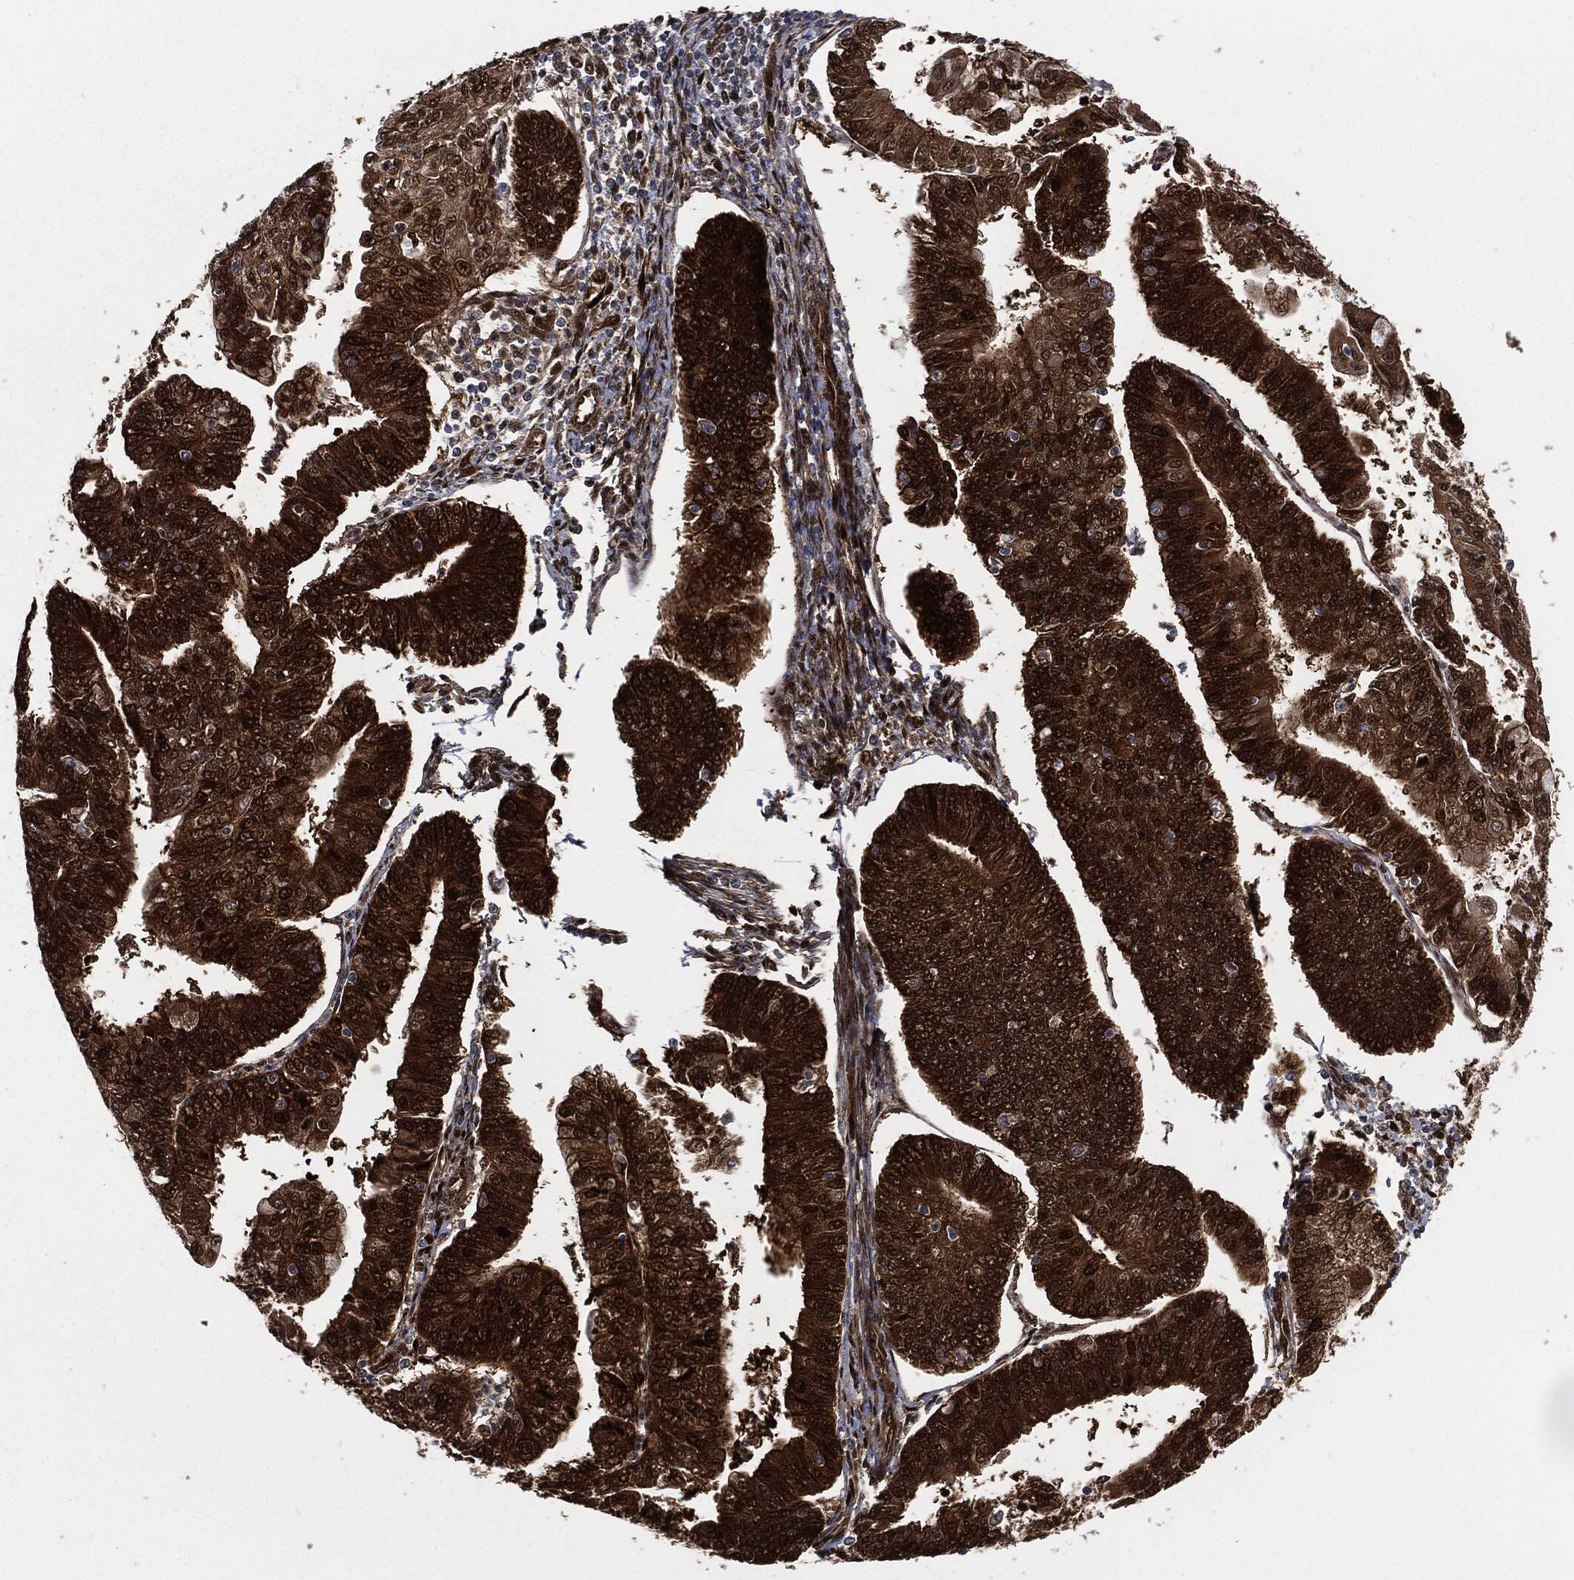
{"staining": {"intensity": "strong", "quantity": ">75%", "location": "cytoplasmic/membranous,nuclear"}, "tissue": "endometrial cancer", "cell_type": "Tumor cells", "image_type": "cancer", "snomed": [{"axis": "morphology", "description": "Adenocarcinoma, NOS"}, {"axis": "topography", "description": "Endometrium"}], "caption": "A brown stain labels strong cytoplasmic/membranous and nuclear positivity of a protein in endometrial cancer (adenocarcinoma) tumor cells. Using DAB (3,3'-diaminobenzidine) (brown) and hematoxylin (blue) stains, captured at high magnification using brightfield microscopy.", "gene": "DCTN1", "patient": {"sex": "female", "age": 56}}